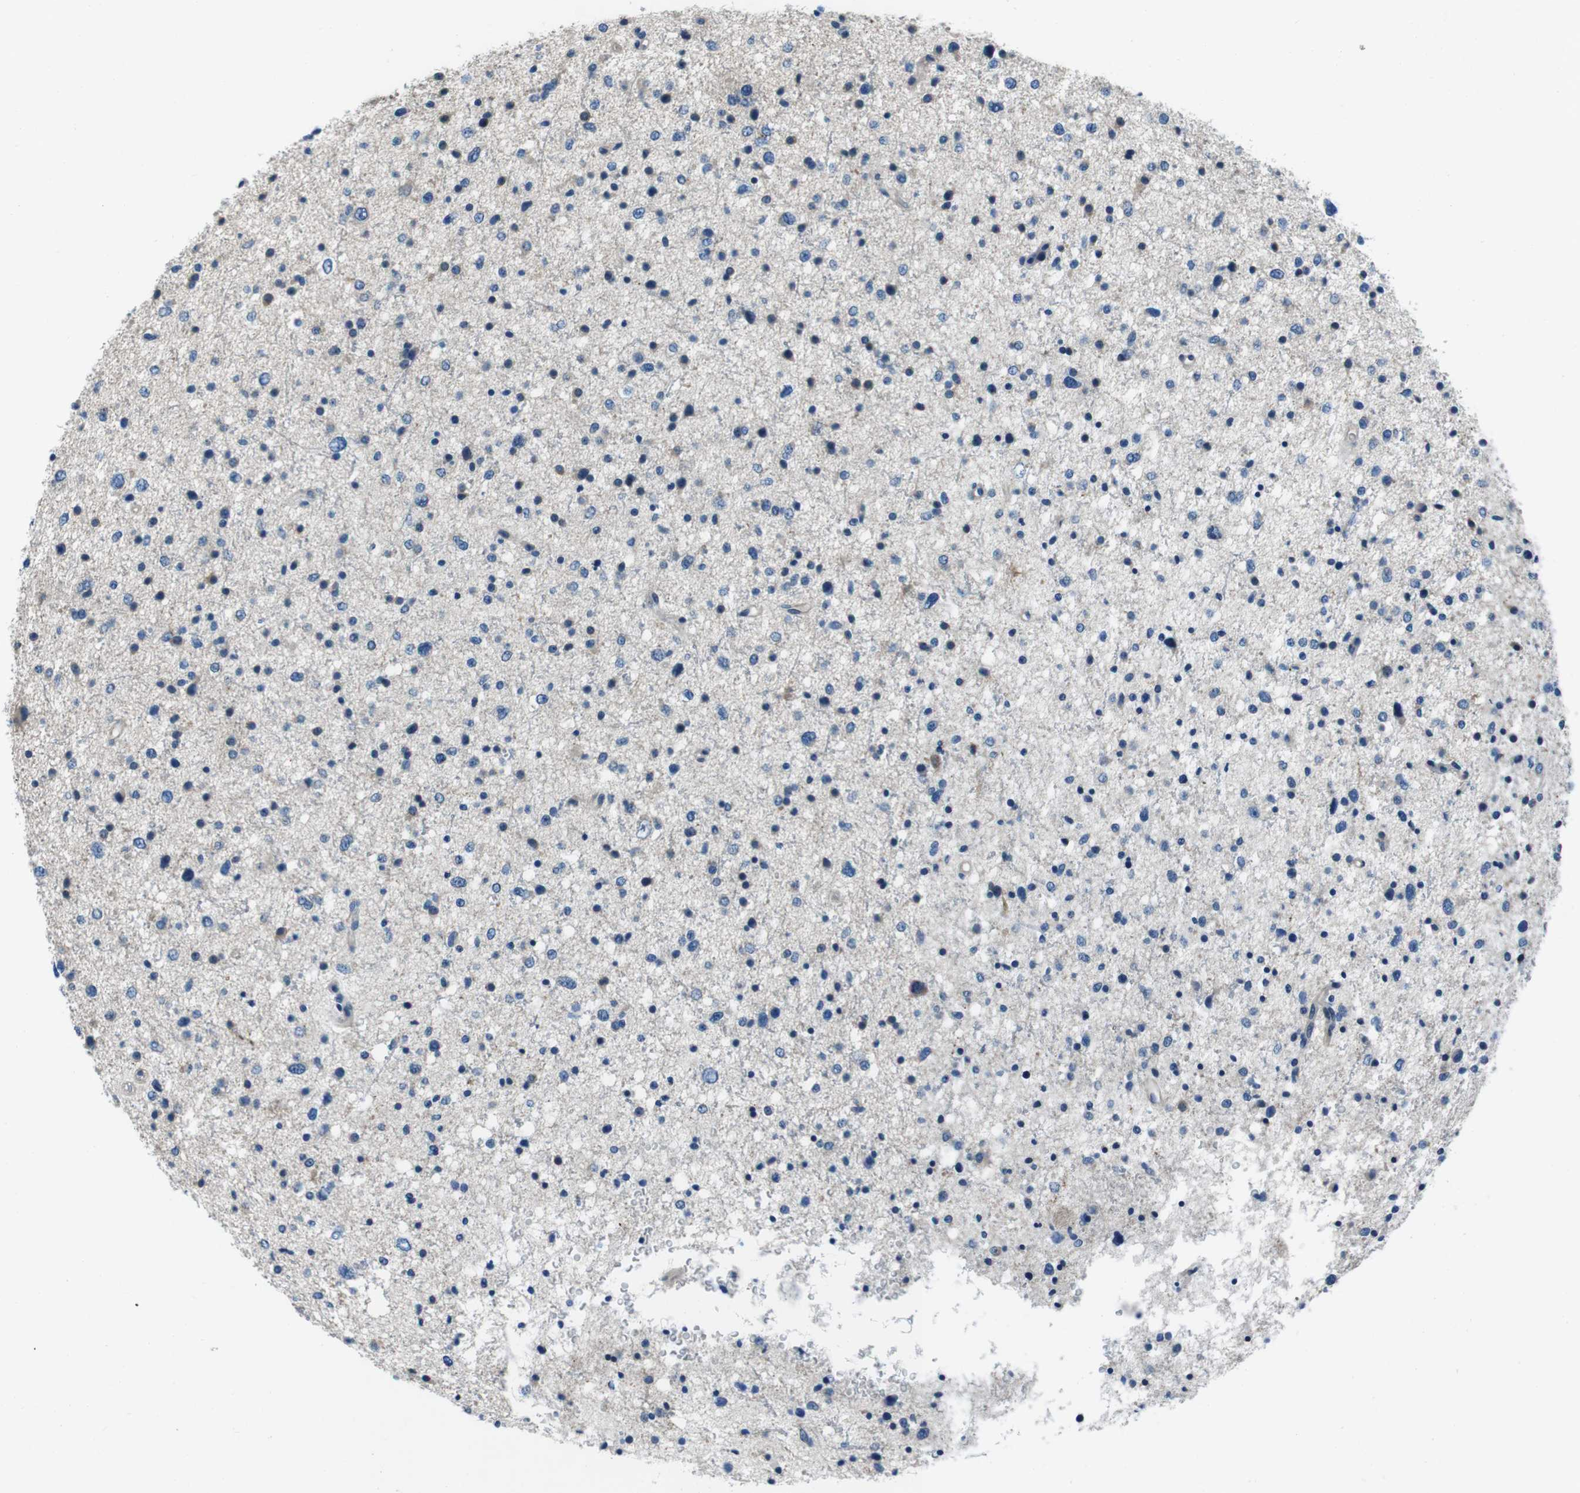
{"staining": {"intensity": "negative", "quantity": "none", "location": "none"}, "tissue": "glioma", "cell_type": "Tumor cells", "image_type": "cancer", "snomed": [{"axis": "morphology", "description": "Glioma, malignant, Low grade"}, {"axis": "topography", "description": "Brain"}], "caption": "Immunohistochemistry (IHC) histopathology image of glioma stained for a protein (brown), which demonstrates no staining in tumor cells. The staining is performed using DAB (3,3'-diaminobenzidine) brown chromogen with nuclei counter-stained in using hematoxylin.", "gene": "CASQ1", "patient": {"sex": "female", "age": 37}}